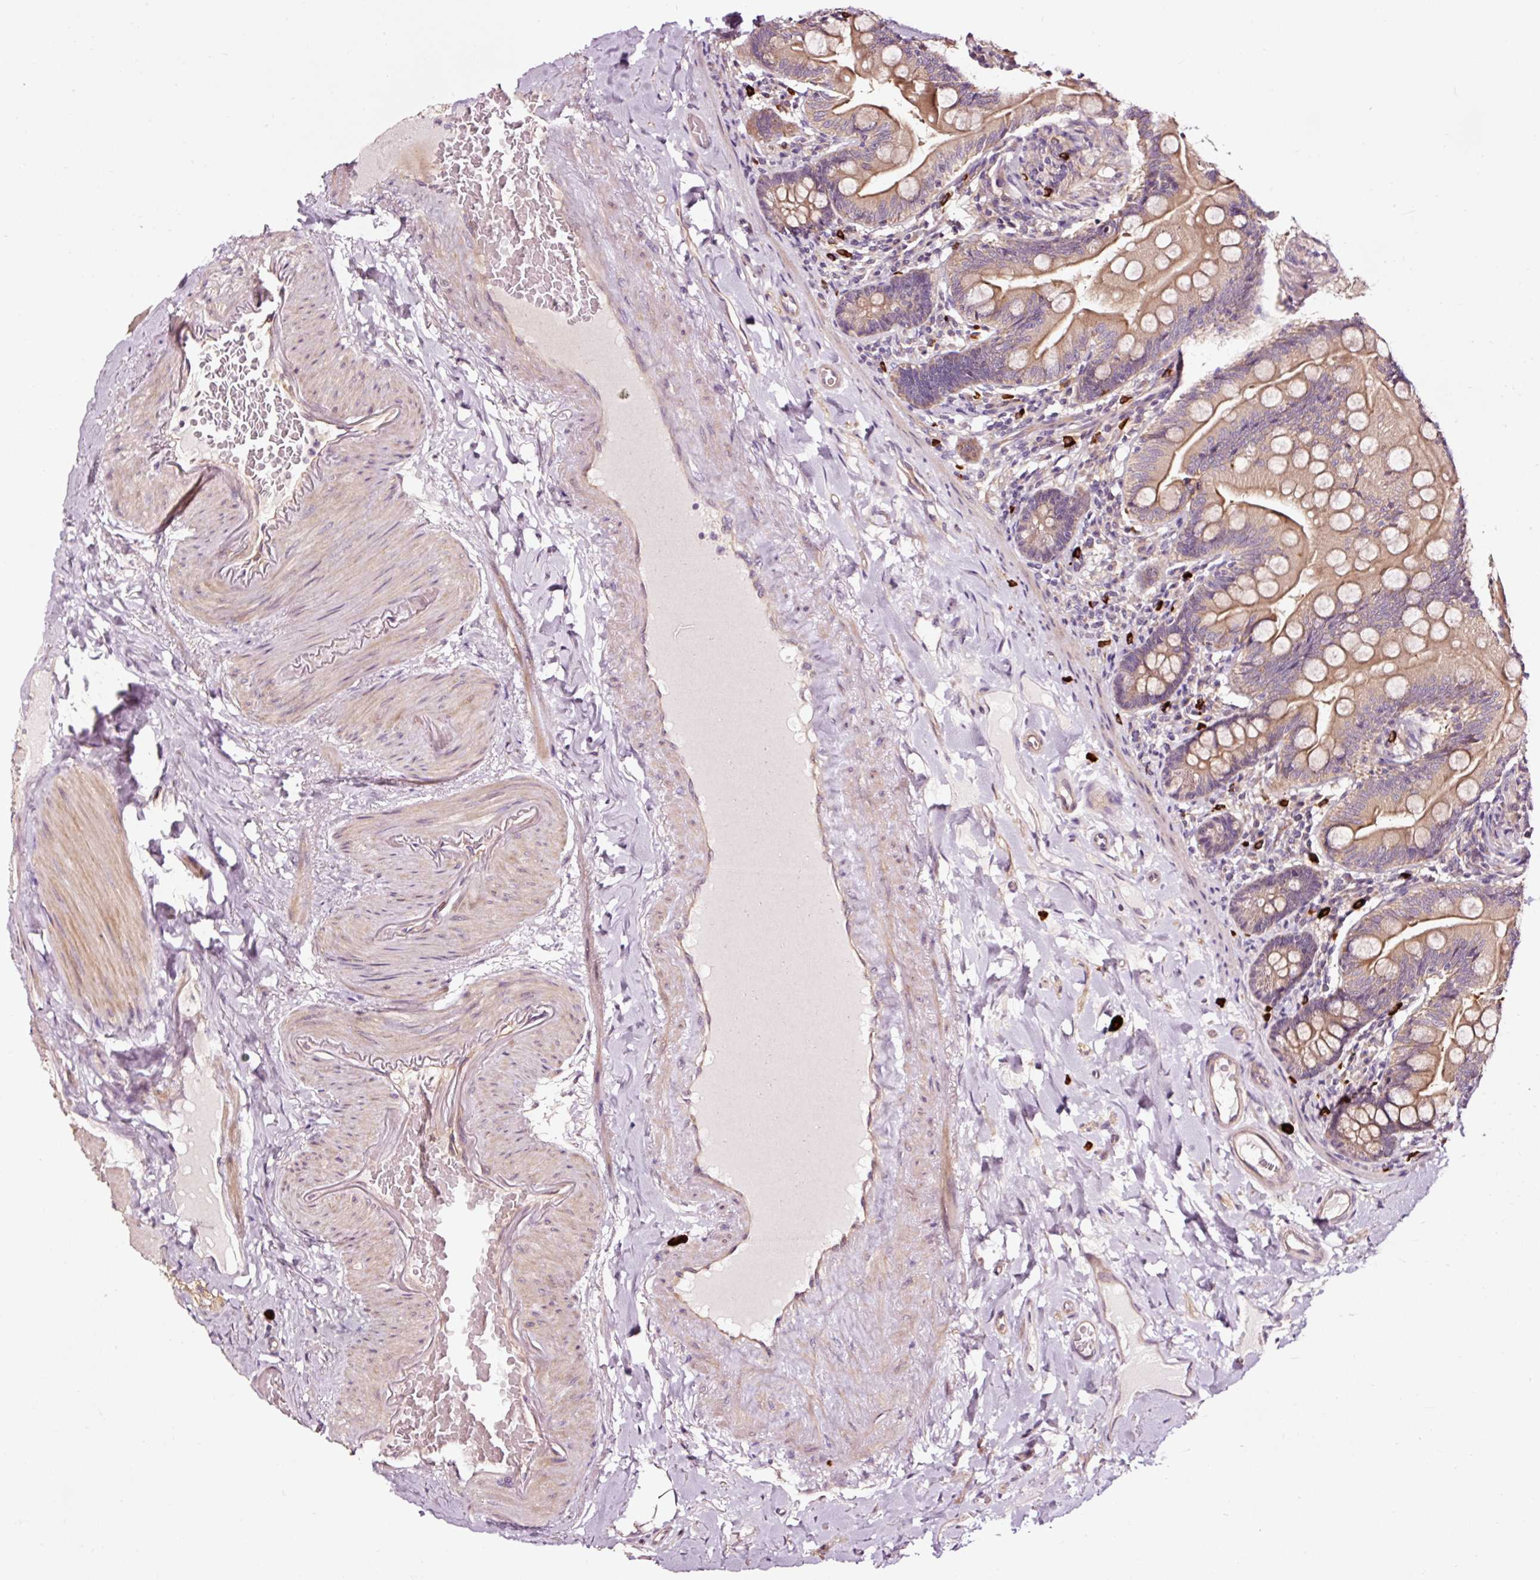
{"staining": {"intensity": "moderate", "quantity": ">75%", "location": "cytoplasmic/membranous"}, "tissue": "small intestine", "cell_type": "Glandular cells", "image_type": "normal", "snomed": [{"axis": "morphology", "description": "Normal tissue, NOS"}, {"axis": "topography", "description": "Small intestine"}], "caption": "This micrograph reveals immunohistochemistry (IHC) staining of unremarkable small intestine, with medium moderate cytoplasmic/membranous staining in about >75% of glandular cells.", "gene": "UTP14A", "patient": {"sex": "female", "age": 64}}